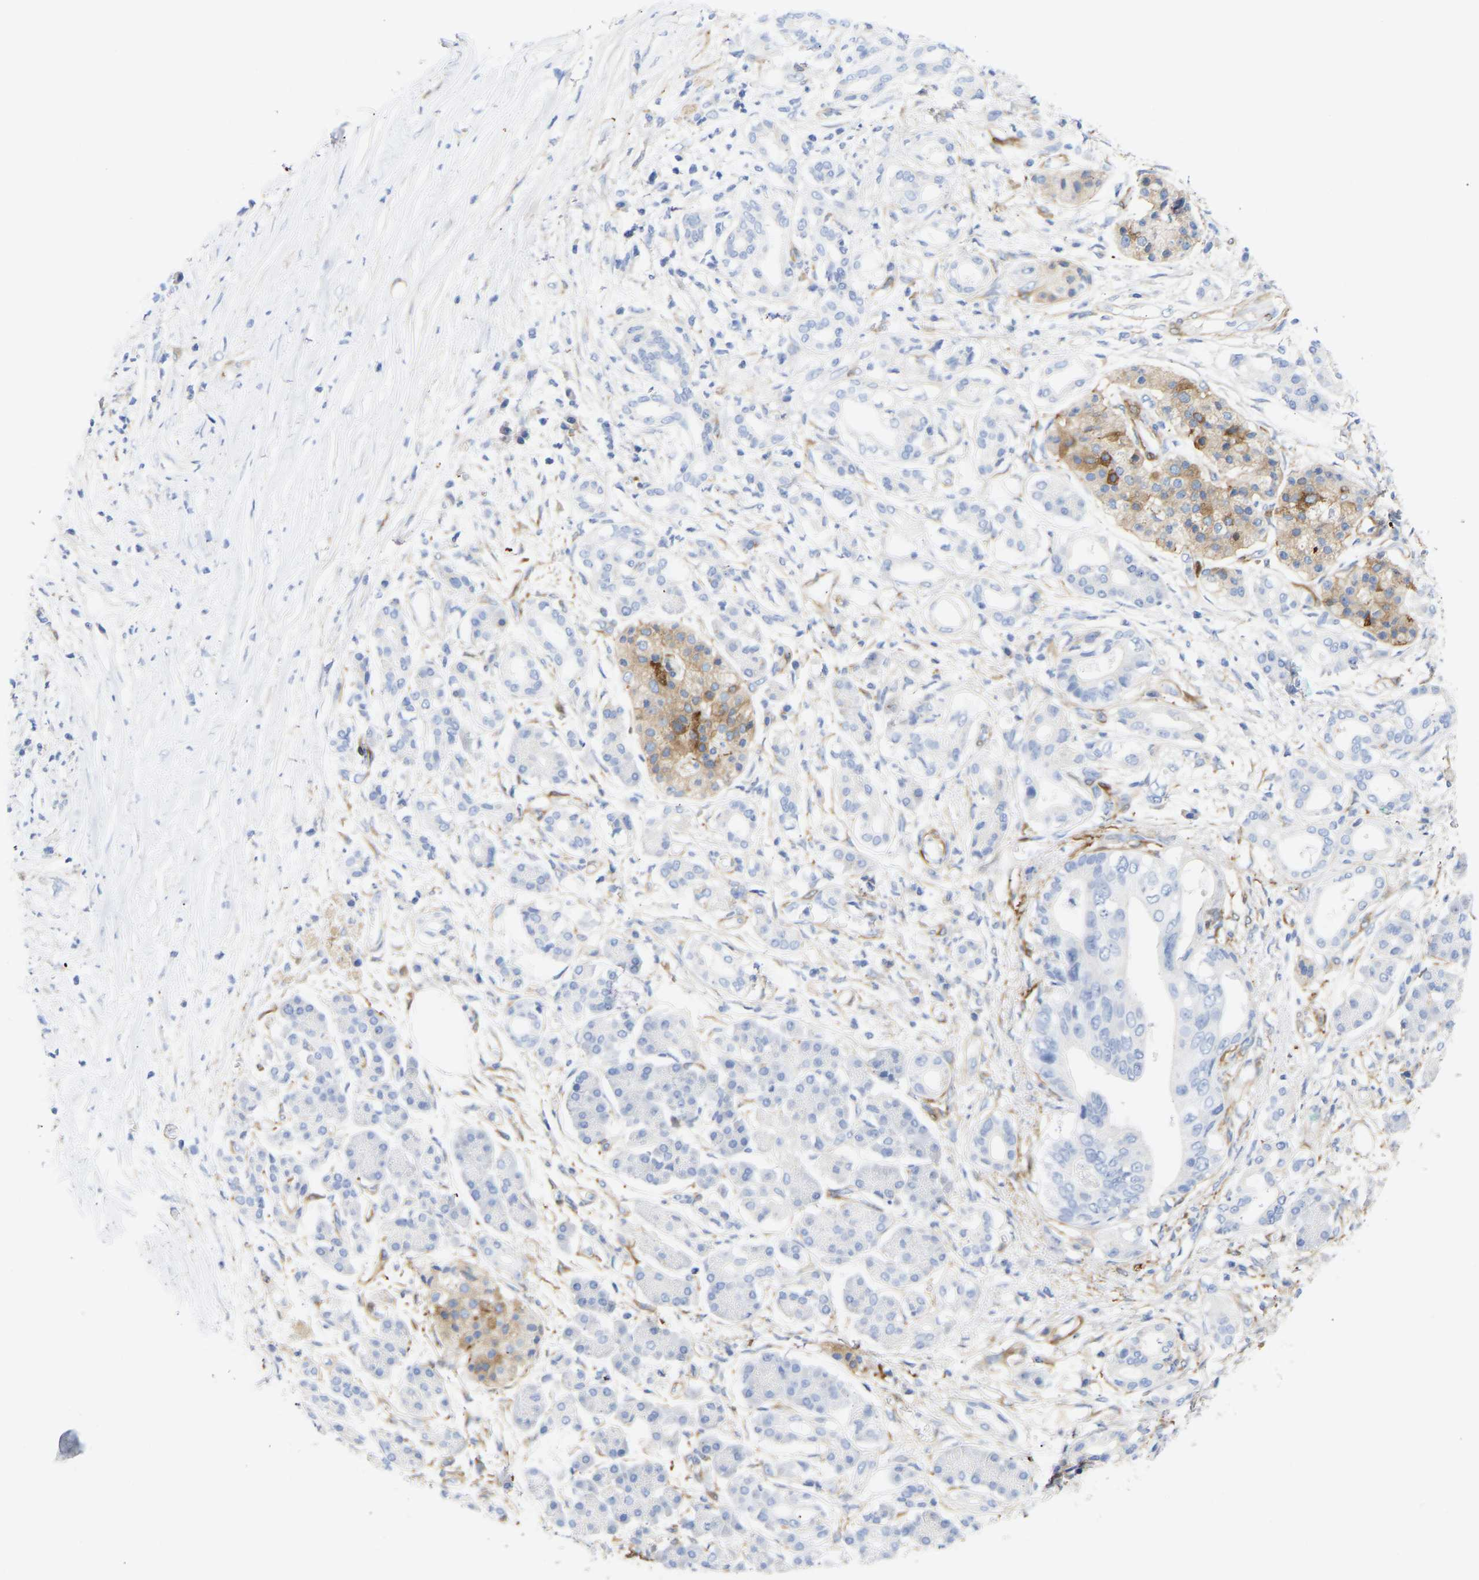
{"staining": {"intensity": "negative", "quantity": "none", "location": "none"}, "tissue": "pancreatic cancer", "cell_type": "Tumor cells", "image_type": "cancer", "snomed": [{"axis": "morphology", "description": "Adenocarcinoma, NOS"}, {"axis": "topography", "description": "Pancreas"}], "caption": "Immunohistochemistry of pancreatic cancer shows no positivity in tumor cells. The staining is performed using DAB (3,3'-diaminobenzidine) brown chromogen with nuclei counter-stained in using hematoxylin.", "gene": "AMPH", "patient": {"sex": "male", "age": 77}}